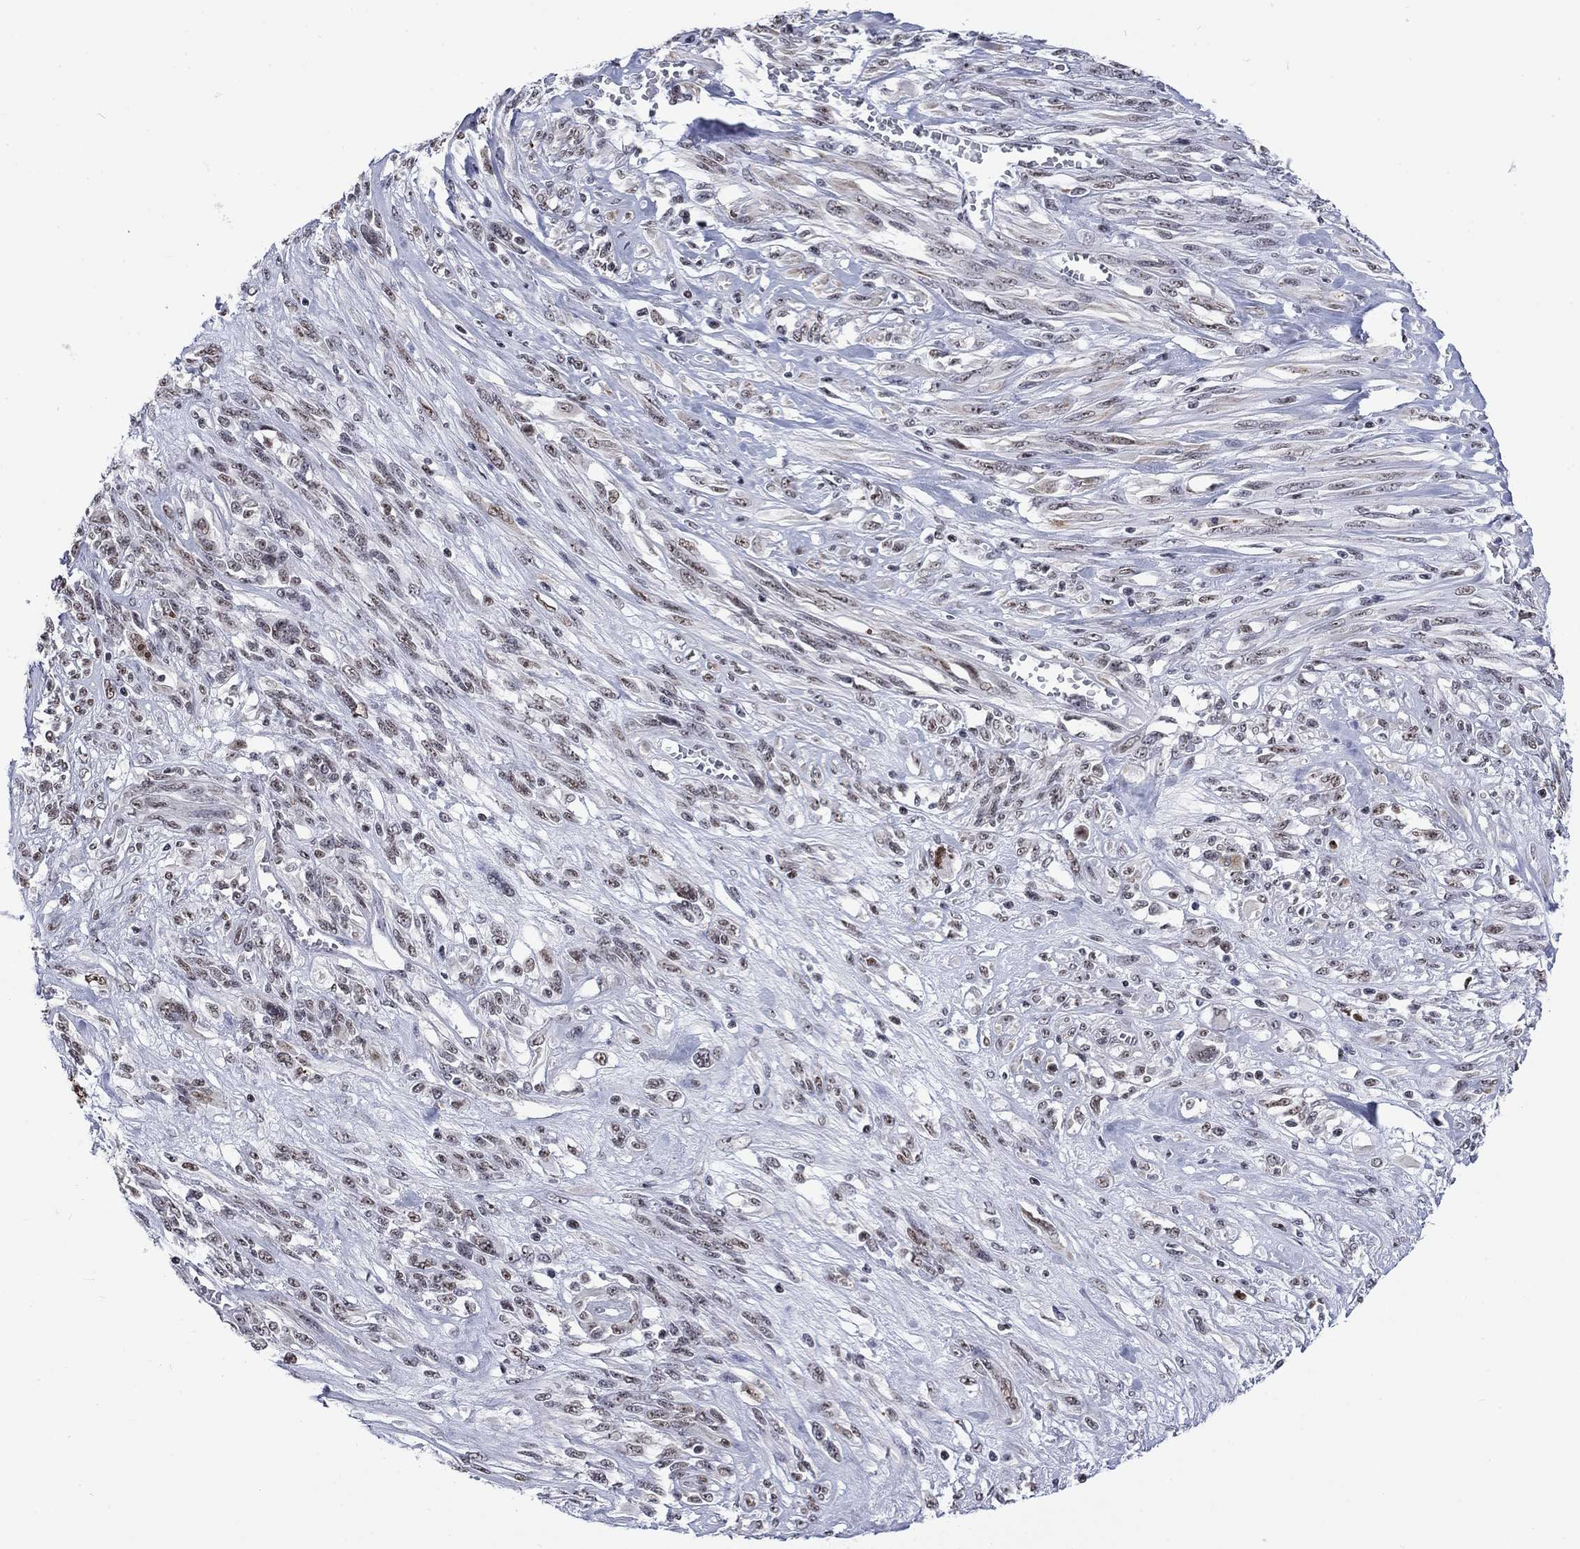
{"staining": {"intensity": "weak", "quantity": "25%-75%", "location": "nuclear"}, "tissue": "melanoma", "cell_type": "Tumor cells", "image_type": "cancer", "snomed": [{"axis": "morphology", "description": "Malignant melanoma, NOS"}, {"axis": "topography", "description": "Skin"}], "caption": "The histopathology image demonstrates immunohistochemical staining of malignant melanoma. There is weak nuclear staining is identified in approximately 25%-75% of tumor cells.", "gene": "CSRNP3", "patient": {"sex": "female", "age": 91}}